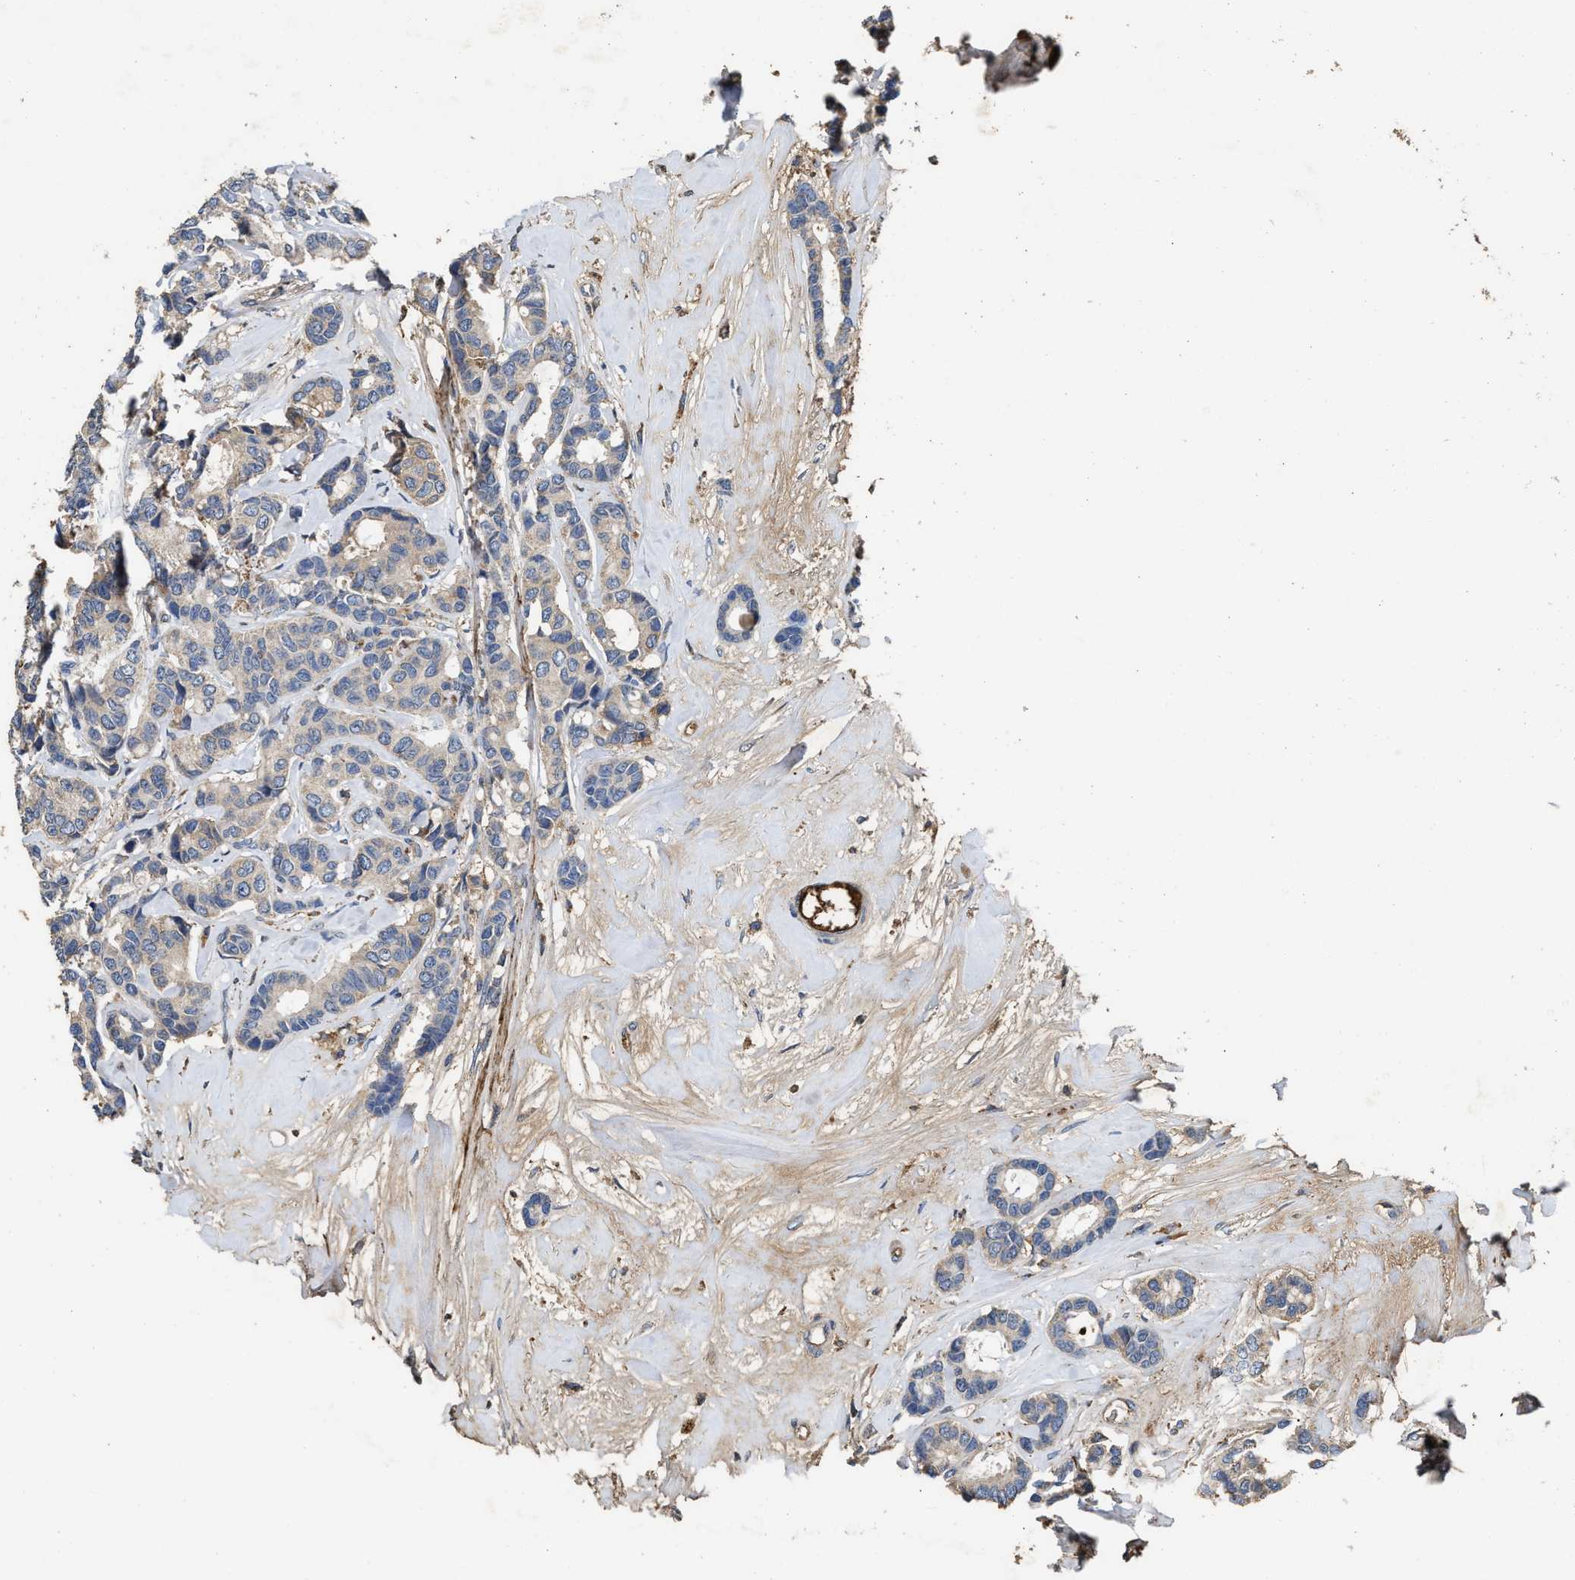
{"staining": {"intensity": "negative", "quantity": "none", "location": "none"}, "tissue": "breast cancer", "cell_type": "Tumor cells", "image_type": "cancer", "snomed": [{"axis": "morphology", "description": "Duct carcinoma"}, {"axis": "topography", "description": "Breast"}], "caption": "The IHC histopathology image has no significant staining in tumor cells of breast infiltrating ductal carcinoma tissue.", "gene": "C3", "patient": {"sex": "female", "age": 87}}